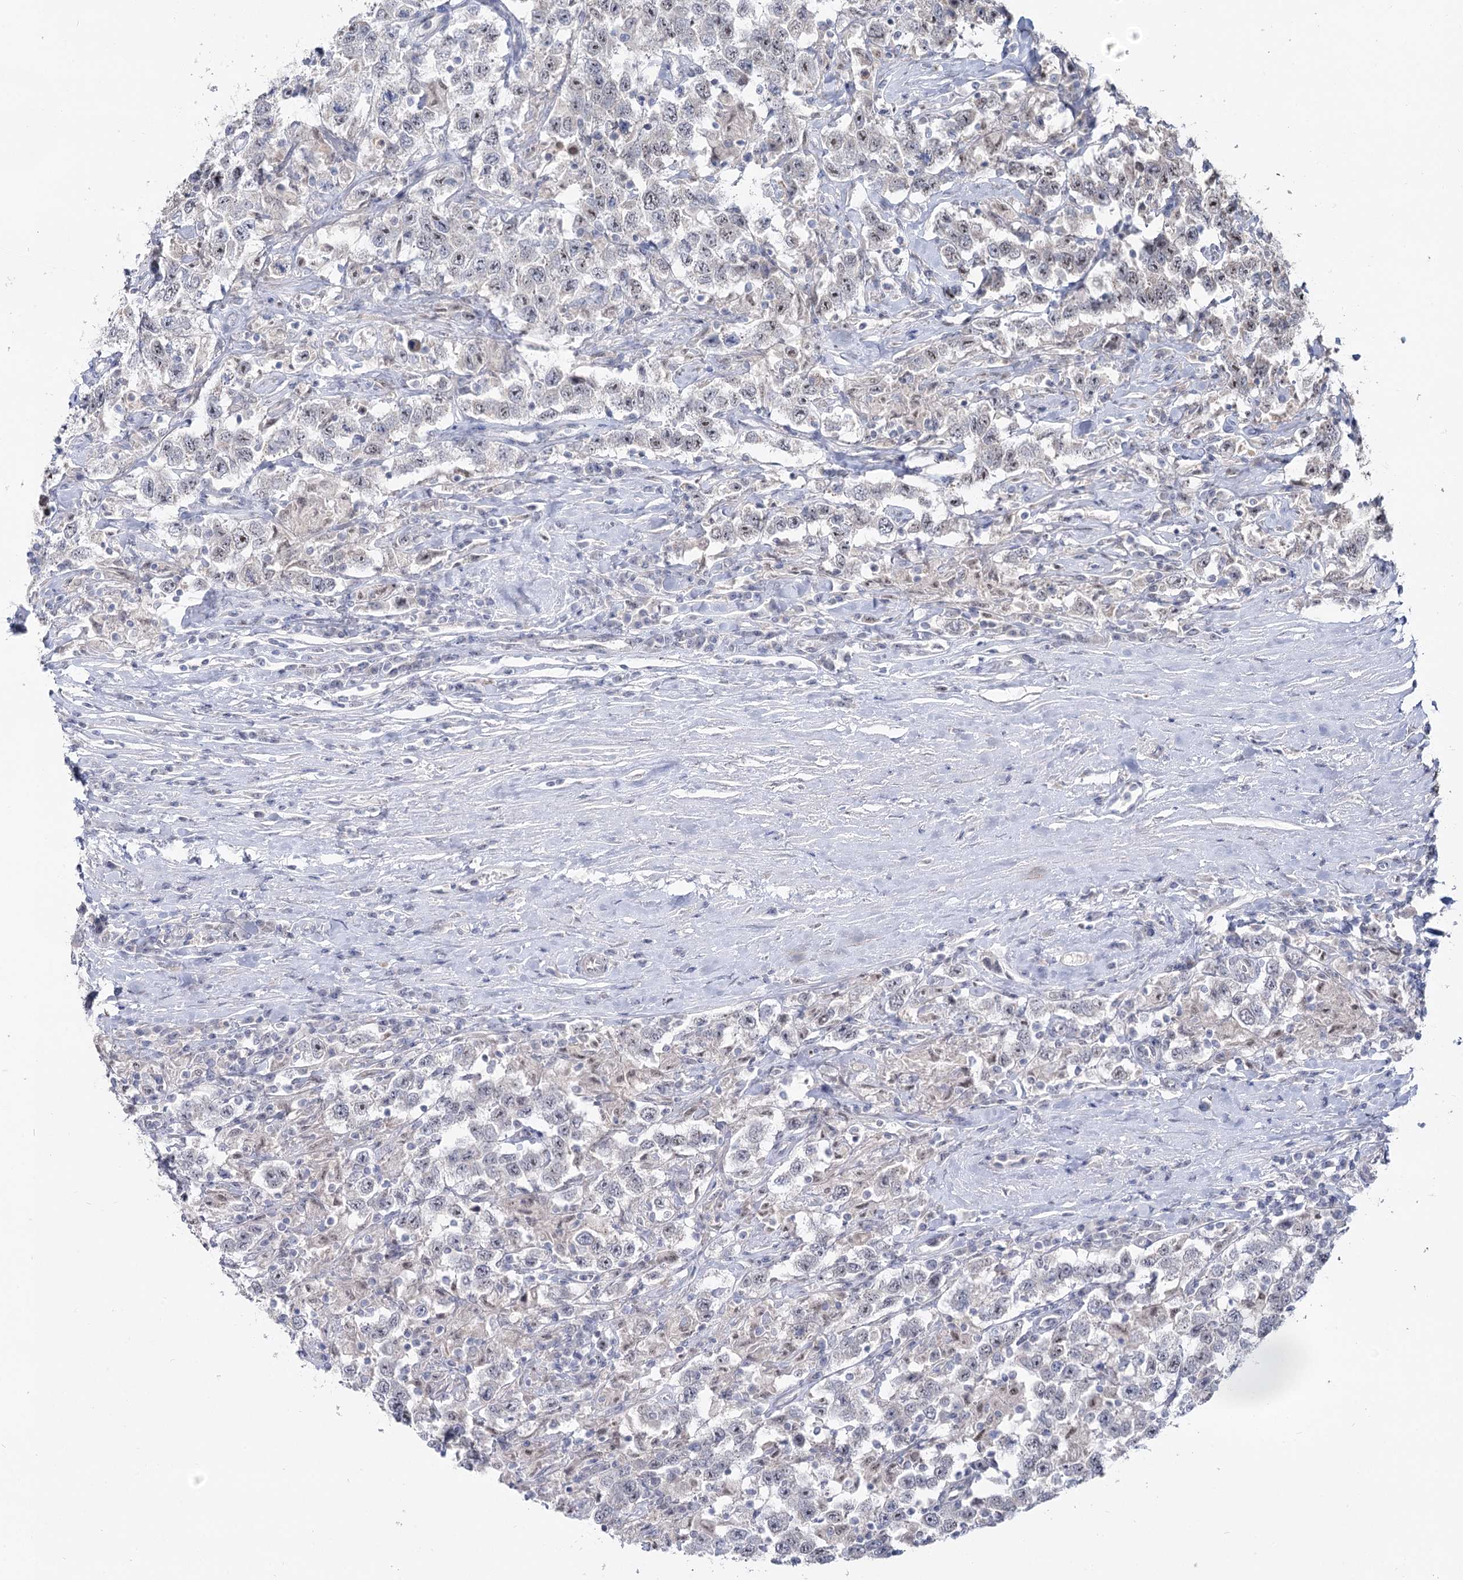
{"staining": {"intensity": "weak", "quantity": "<25%", "location": "nuclear"}, "tissue": "testis cancer", "cell_type": "Tumor cells", "image_type": "cancer", "snomed": [{"axis": "morphology", "description": "Seminoma, NOS"}, {"axis": "topography", "description": "Testis"}], "caption": "The immunohistochemistry (IHC) micrograph has no significant staining in tumor cells of seminoma (testis) tissue.", "gene": "RUFY4", "patient": {"sex": "male", "age": 41}}